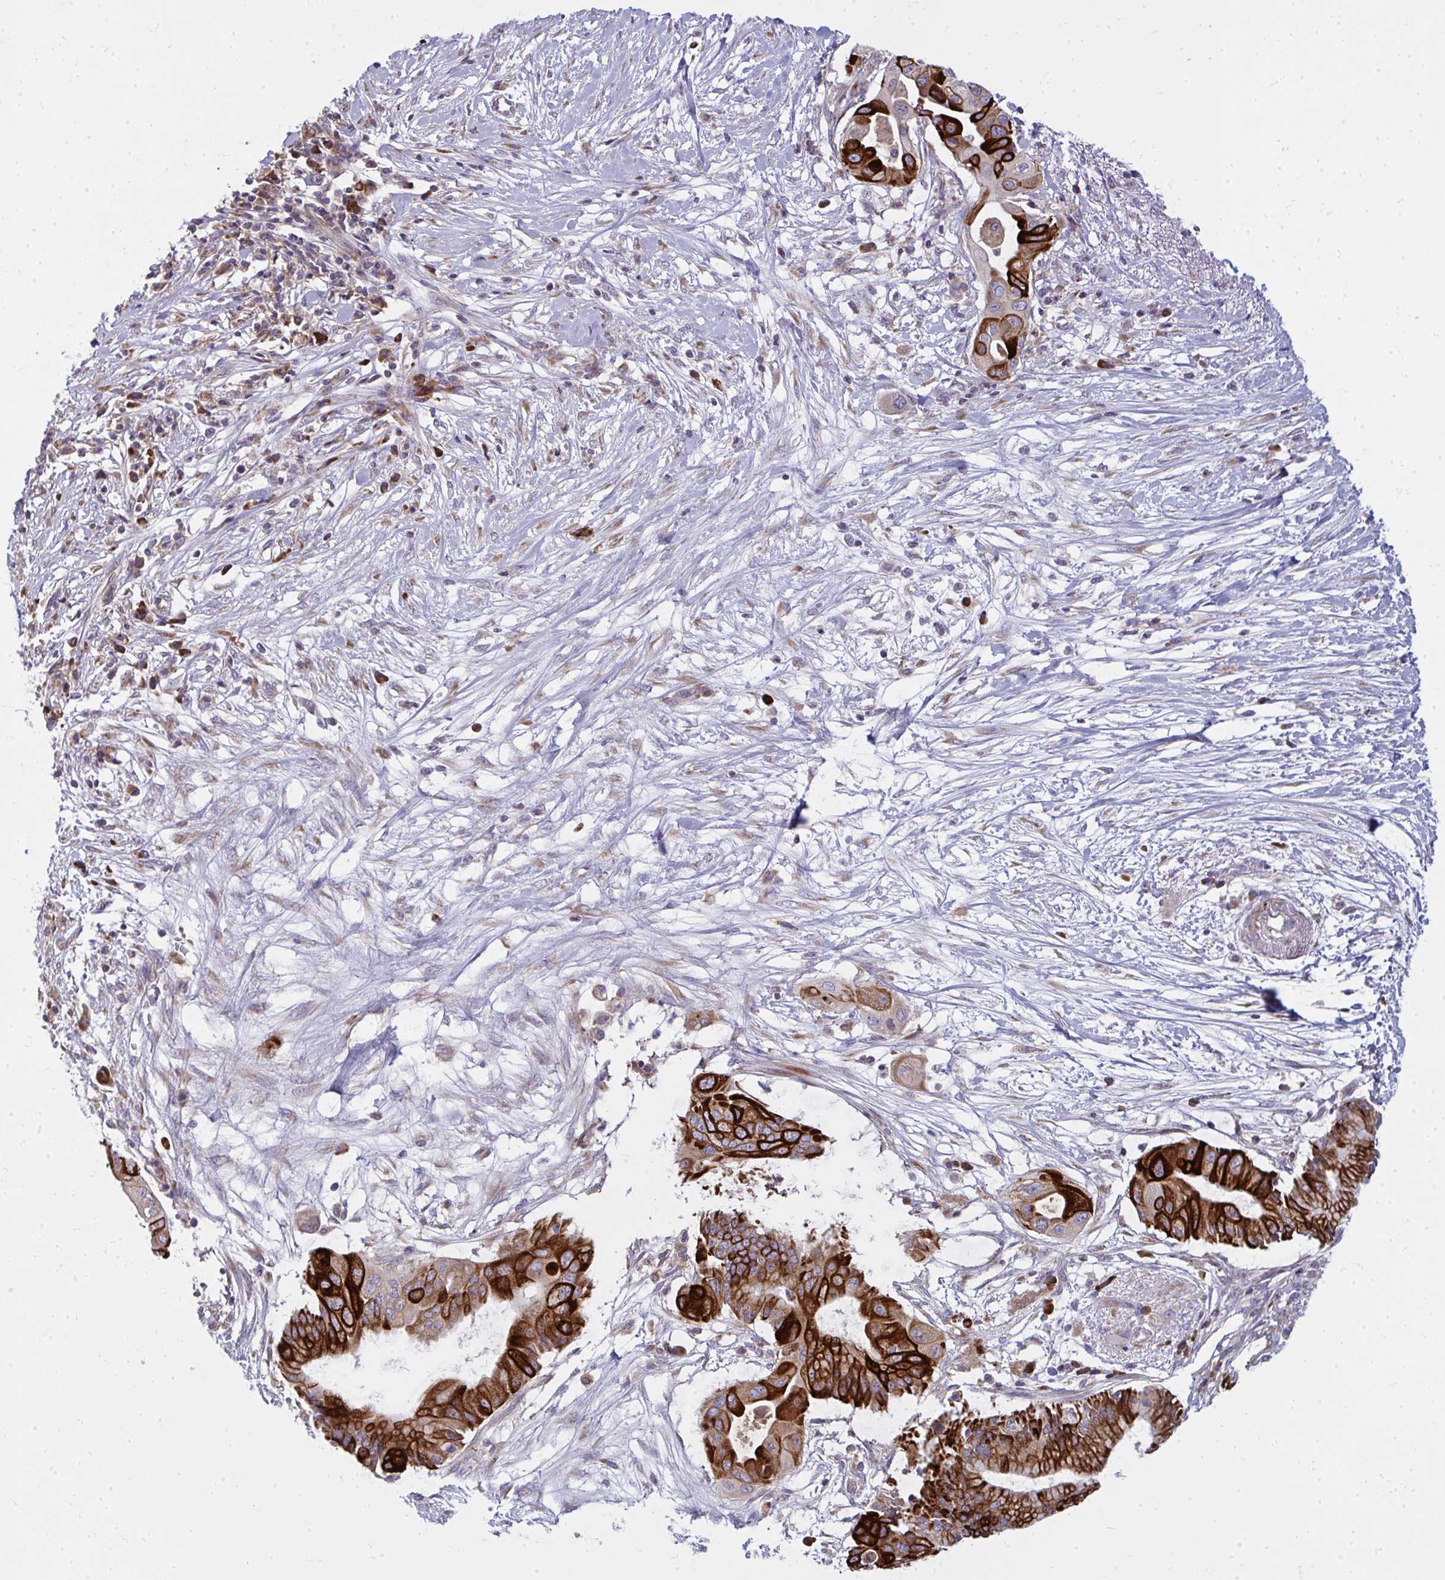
{"staining": {"intensity": "strong", "quantity": ">75%", "location": "cytoplasmic/membranous"}, "tissue": "pancreatic cancer", "cell_type": "Tumor cells", "image_type": "cancer", "snomed": [{"axis": "morphology", "description": "Adenocarcinoma, NOS"}, {"axis": "topography", "description": "Pancreas"}], "caption": "Immunohistochemical staining of human adenocarcinoma (pancreatic) demonstrates high levels of strong cytoplasmic/membranous protein expression in approximately >75% of tumor cells.", "gene": "GFPT2", "patient": {"sex": "male", "age": 68}}